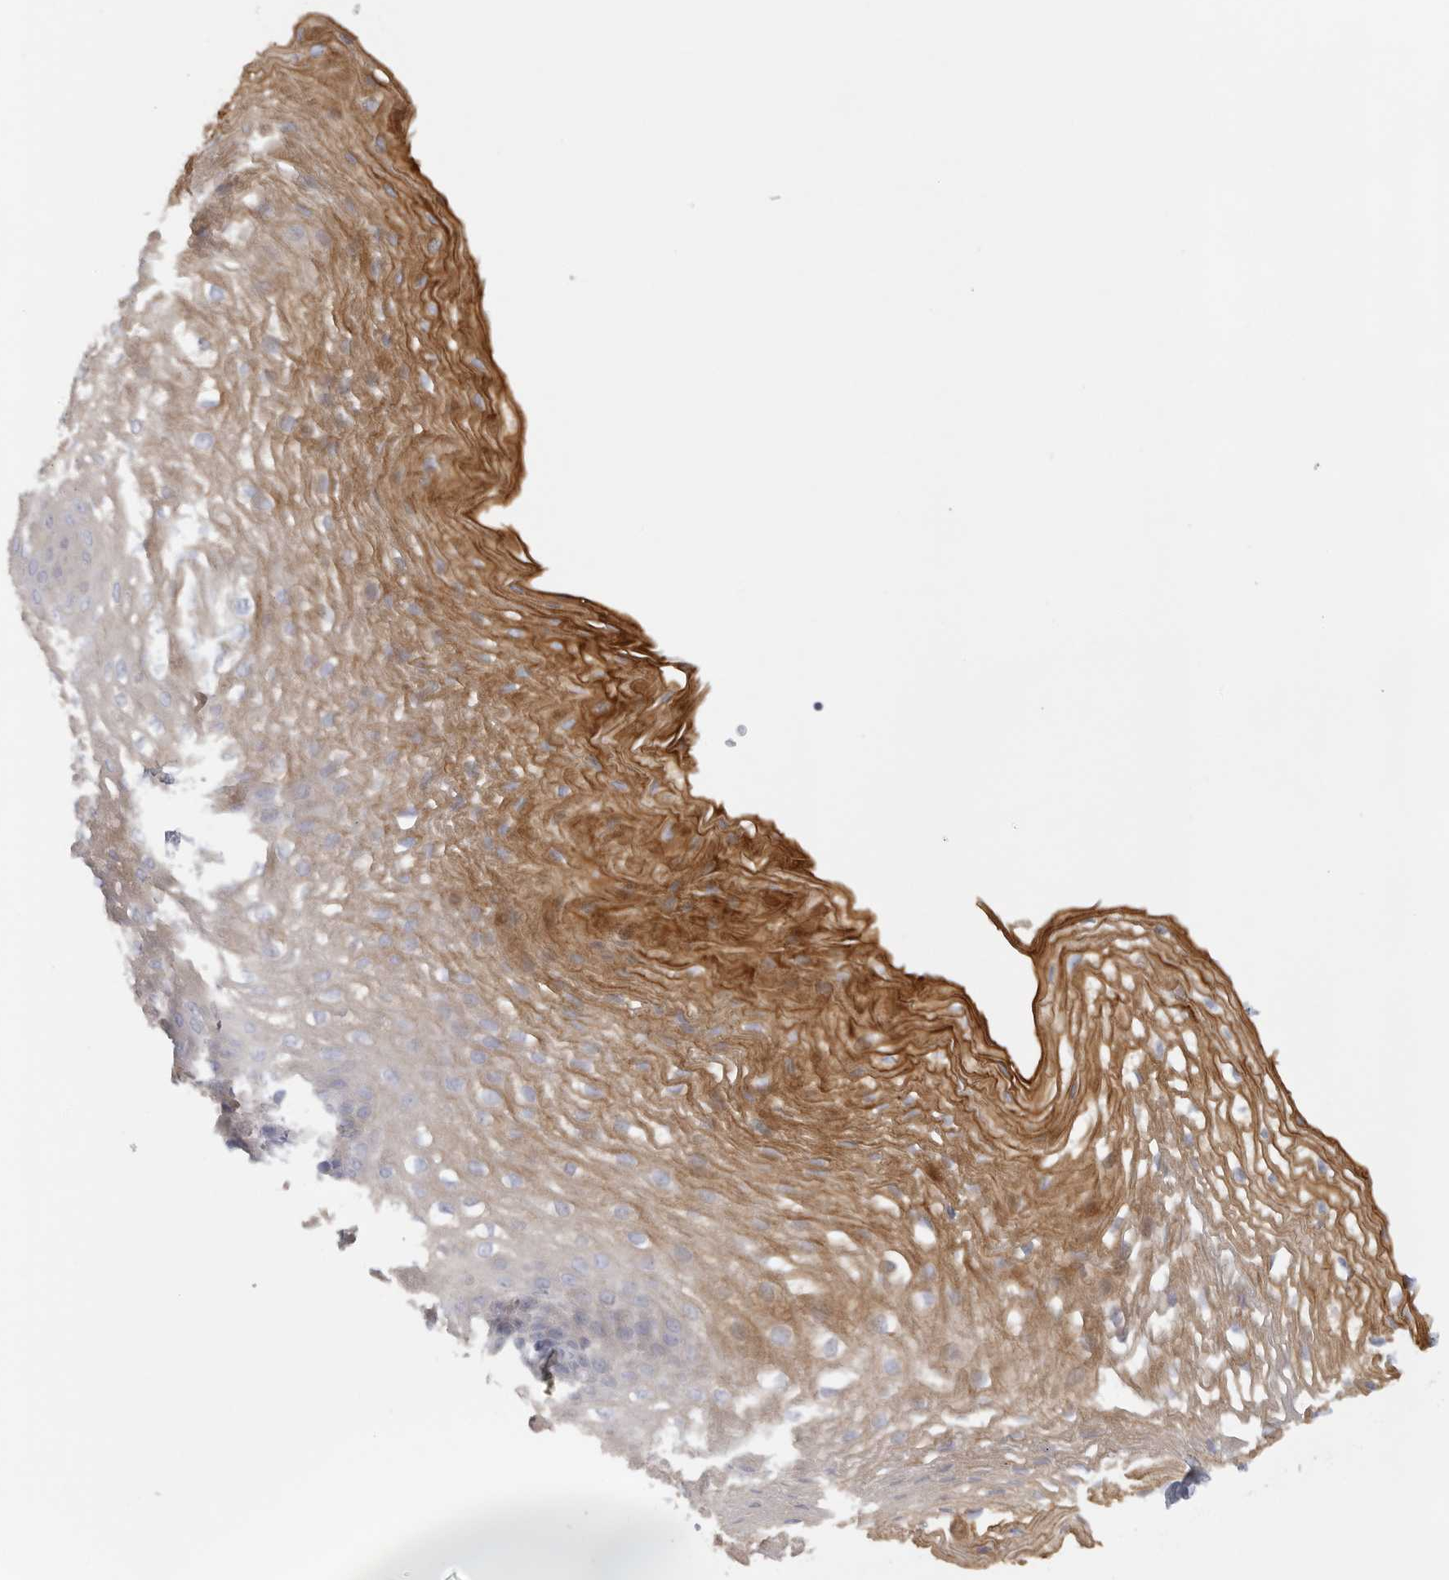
{"staining": {"intensity": "moderate", "quantity": "<25%", "location": "cytoplasmic/membranous"}, "tissue": "esophagus", "cell_type": "Squamous epithelial cells", "image_type": "normal", "snomed": [{"axis": "morphology", "description": "Normal tissue, NOS"}, {"axis": "topography", "description": "Esophagus"}], "caption": "Brown immunohistochemical staining in benign esophagus exhibits moderate cytoplasmic/membranous positivity in about <25% of squamous epithelial cells. (brown staining indicates protein expression, while blue staining denotes nuclei).", "gene": "TNR", "patient": {"sex": "female", "age": 66}}